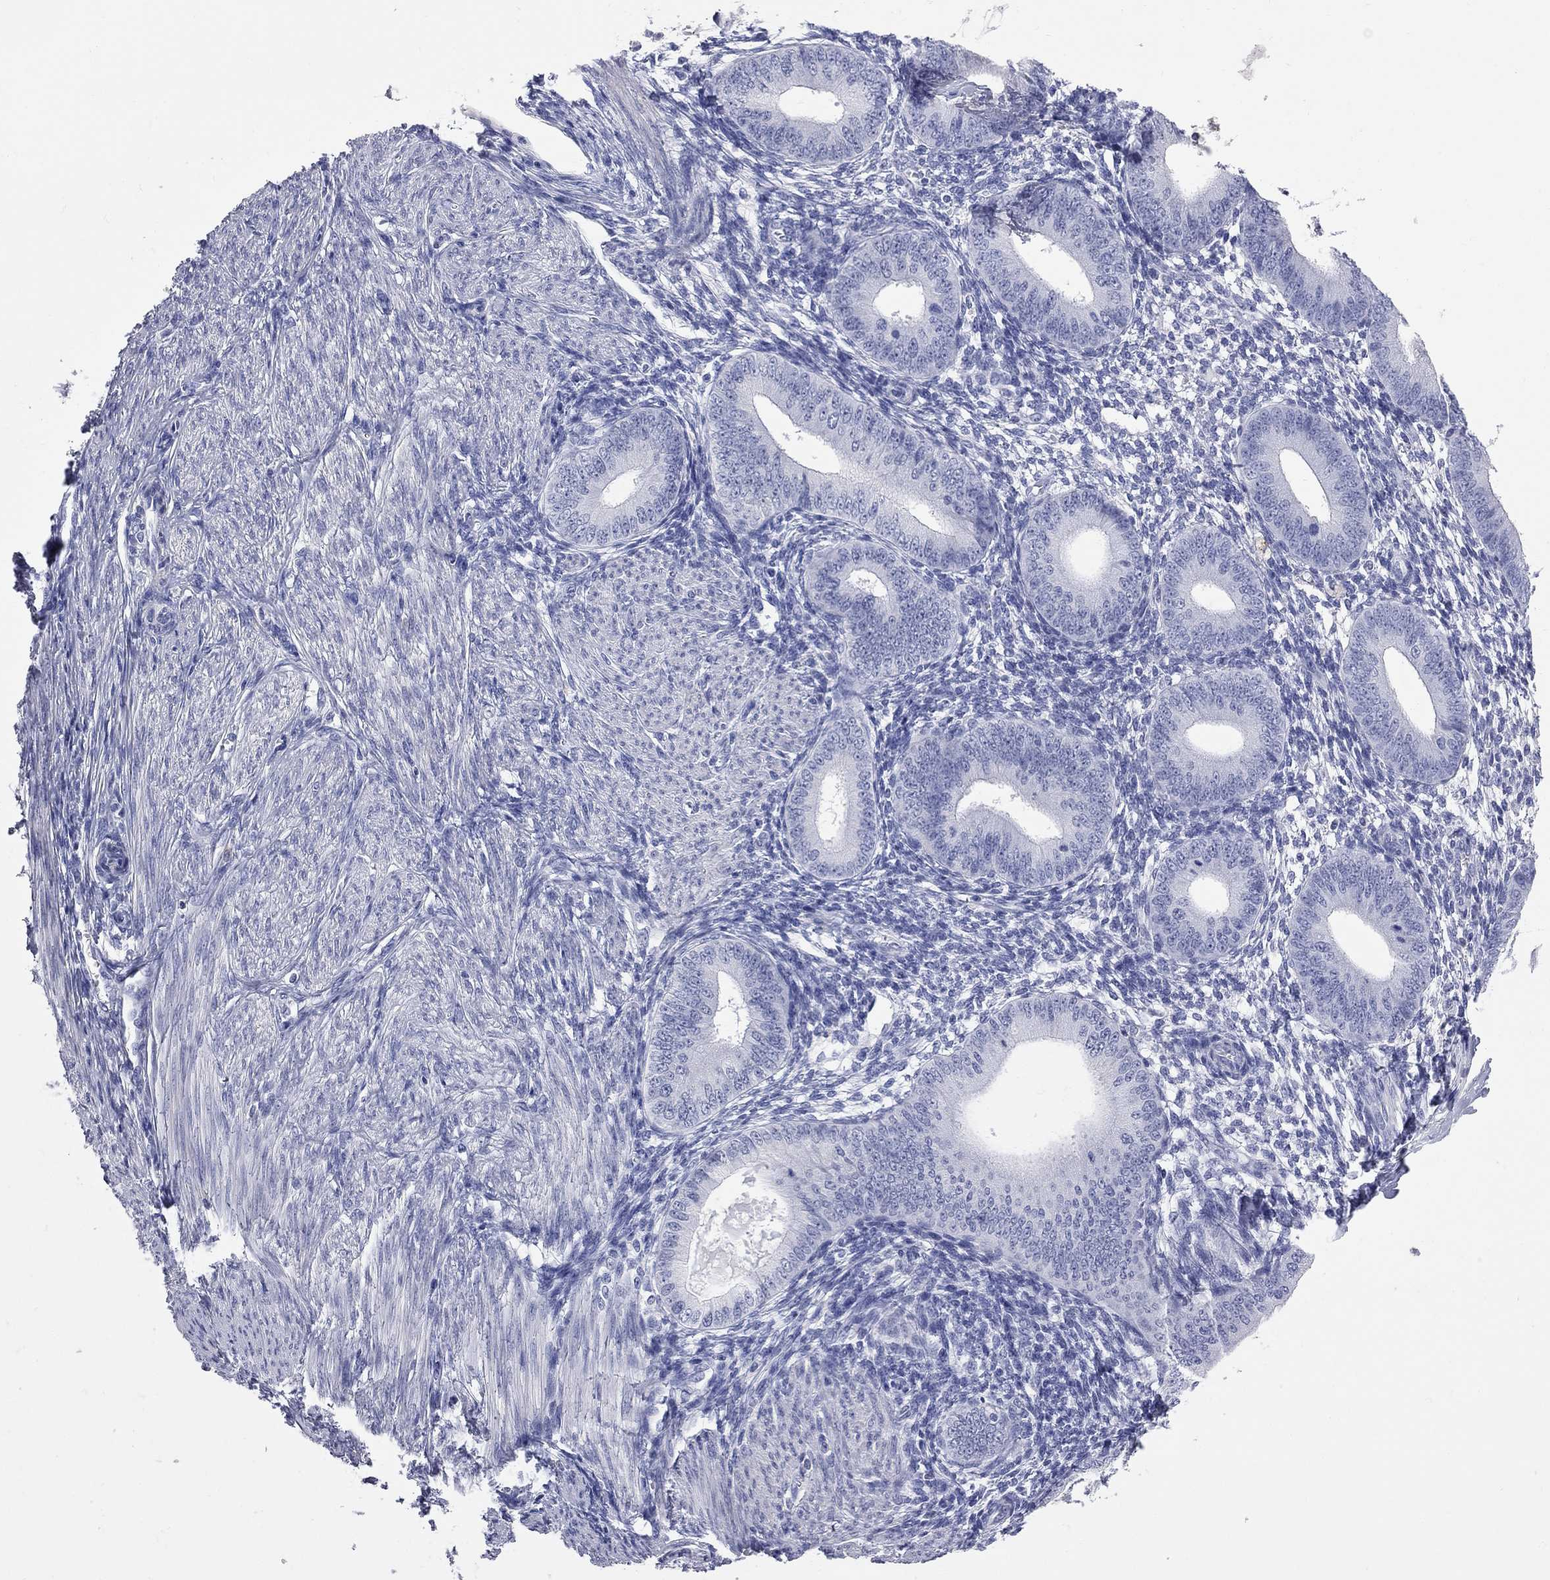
{"staining": {"intensity": "negative", "quantity": "none", "location": "none"}, "tissue": "endometrium", "cell_type": "Cells in endometrial stroma", "image_type": "normal", "snomed": [{"axis": "morphology", "description": "Normal tissue, NOS"}, {"axis": "topography", "description": "Endometrium"}], "caption": "Immunohistochemistry of normal endometrium exhibits no expression in cells in endometrial stroma. Brightfield microscopy of IHC stained with DAB (brown) and hematoxylin (blue), captured at high magnification.", "gene": "FAM221B", "patient": {"sex": "female", "age": 39}}